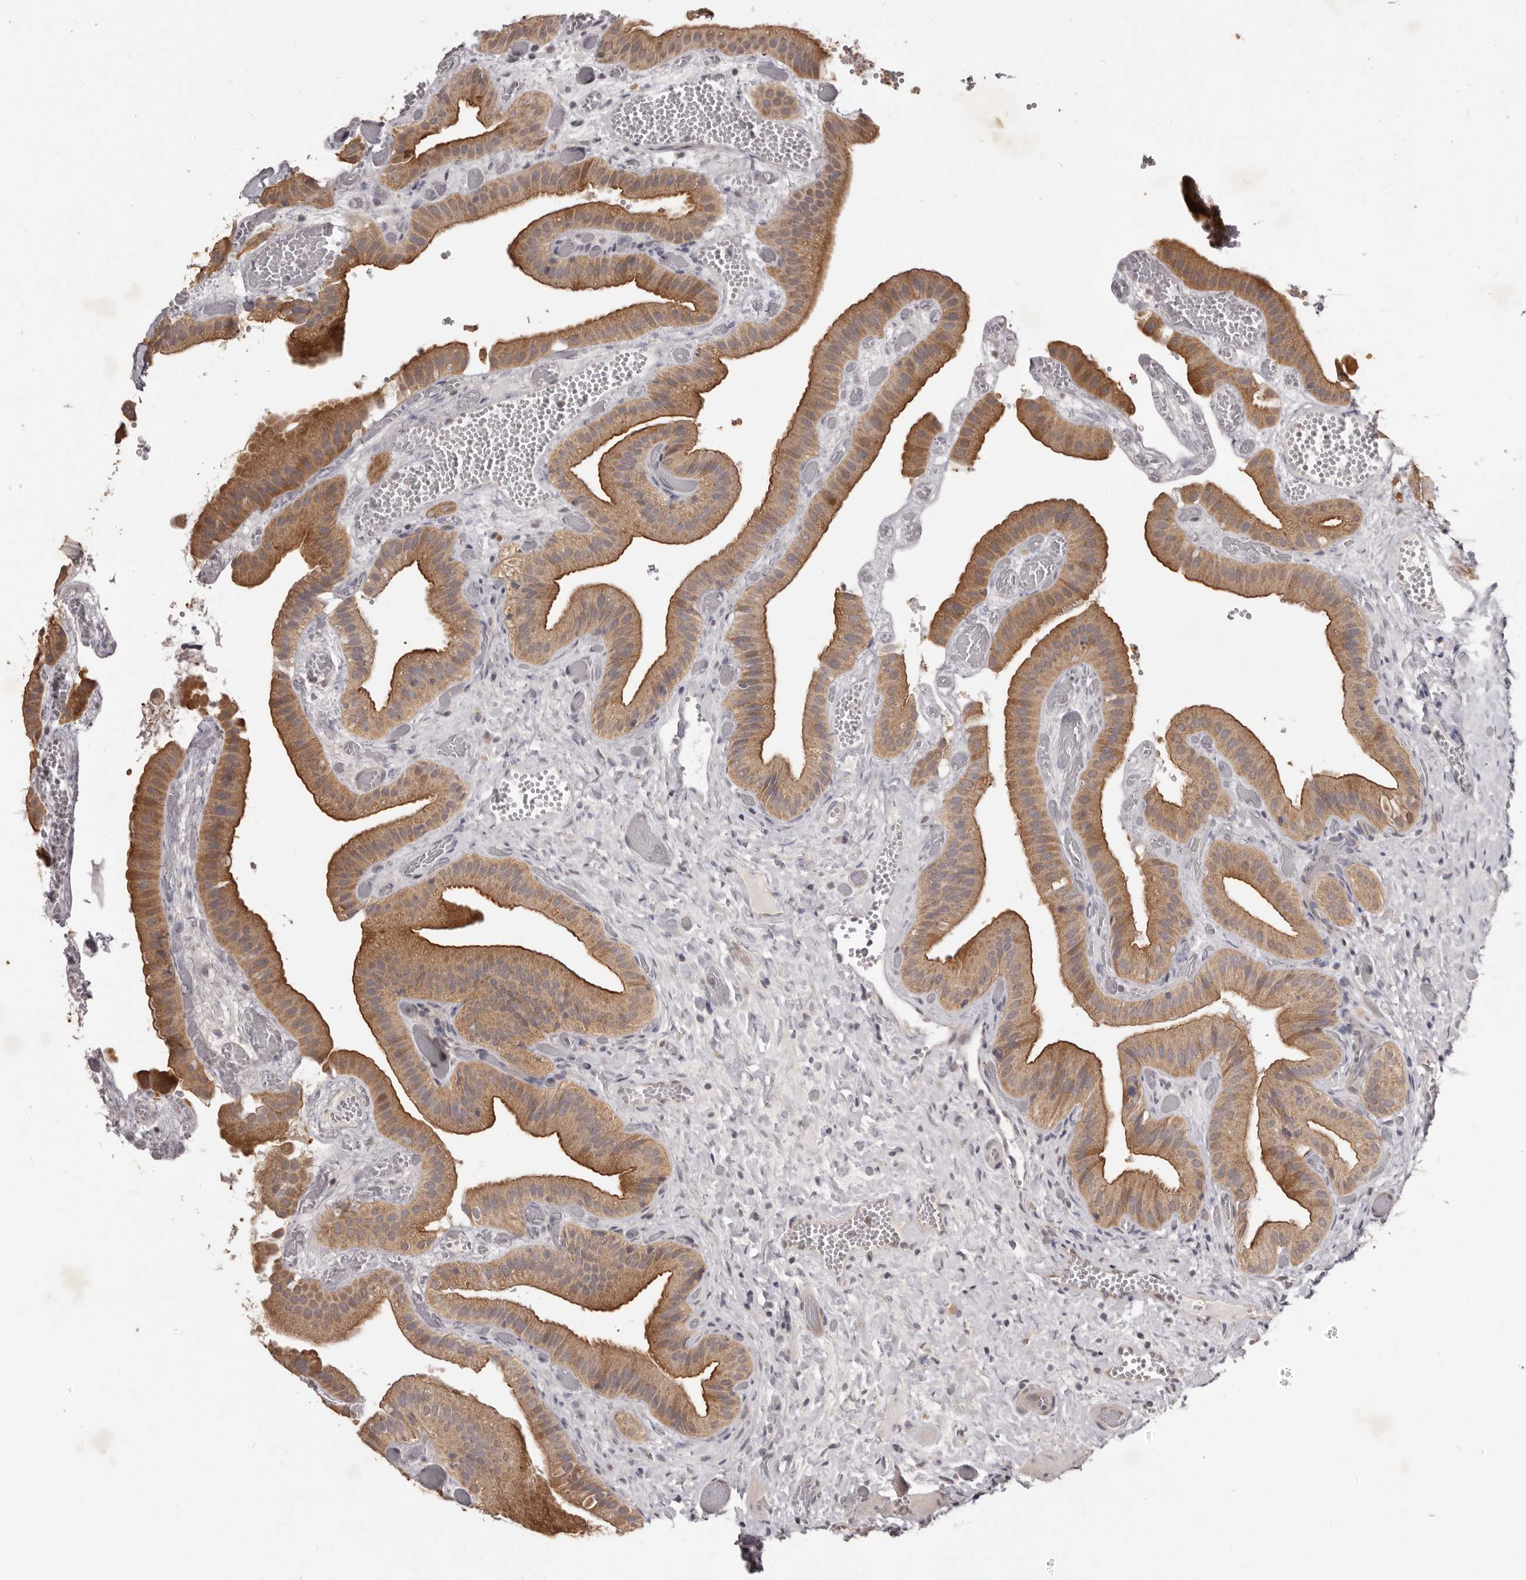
{"staining": {"intensity": "moderate", "quantity": ">75%", "location": "cytoplasmic/membranous"}, "tissue": "gallbladder", "cell_type": "Glandular cells", "image_type": "normal", "snomed": [{"axis": "morphology", "description": "Normal tissue, NOS"}, {"axis": "topography", "description": "Gallbladder"}], "caption": "Glandular cells demonstrate medium levels of moderate cytoplasmic/membranous expression in approximately >75% of cells in unremarkable human gallbladder.", "gene": "MTO1", "patient": {"sex": "female", "age": 64}}